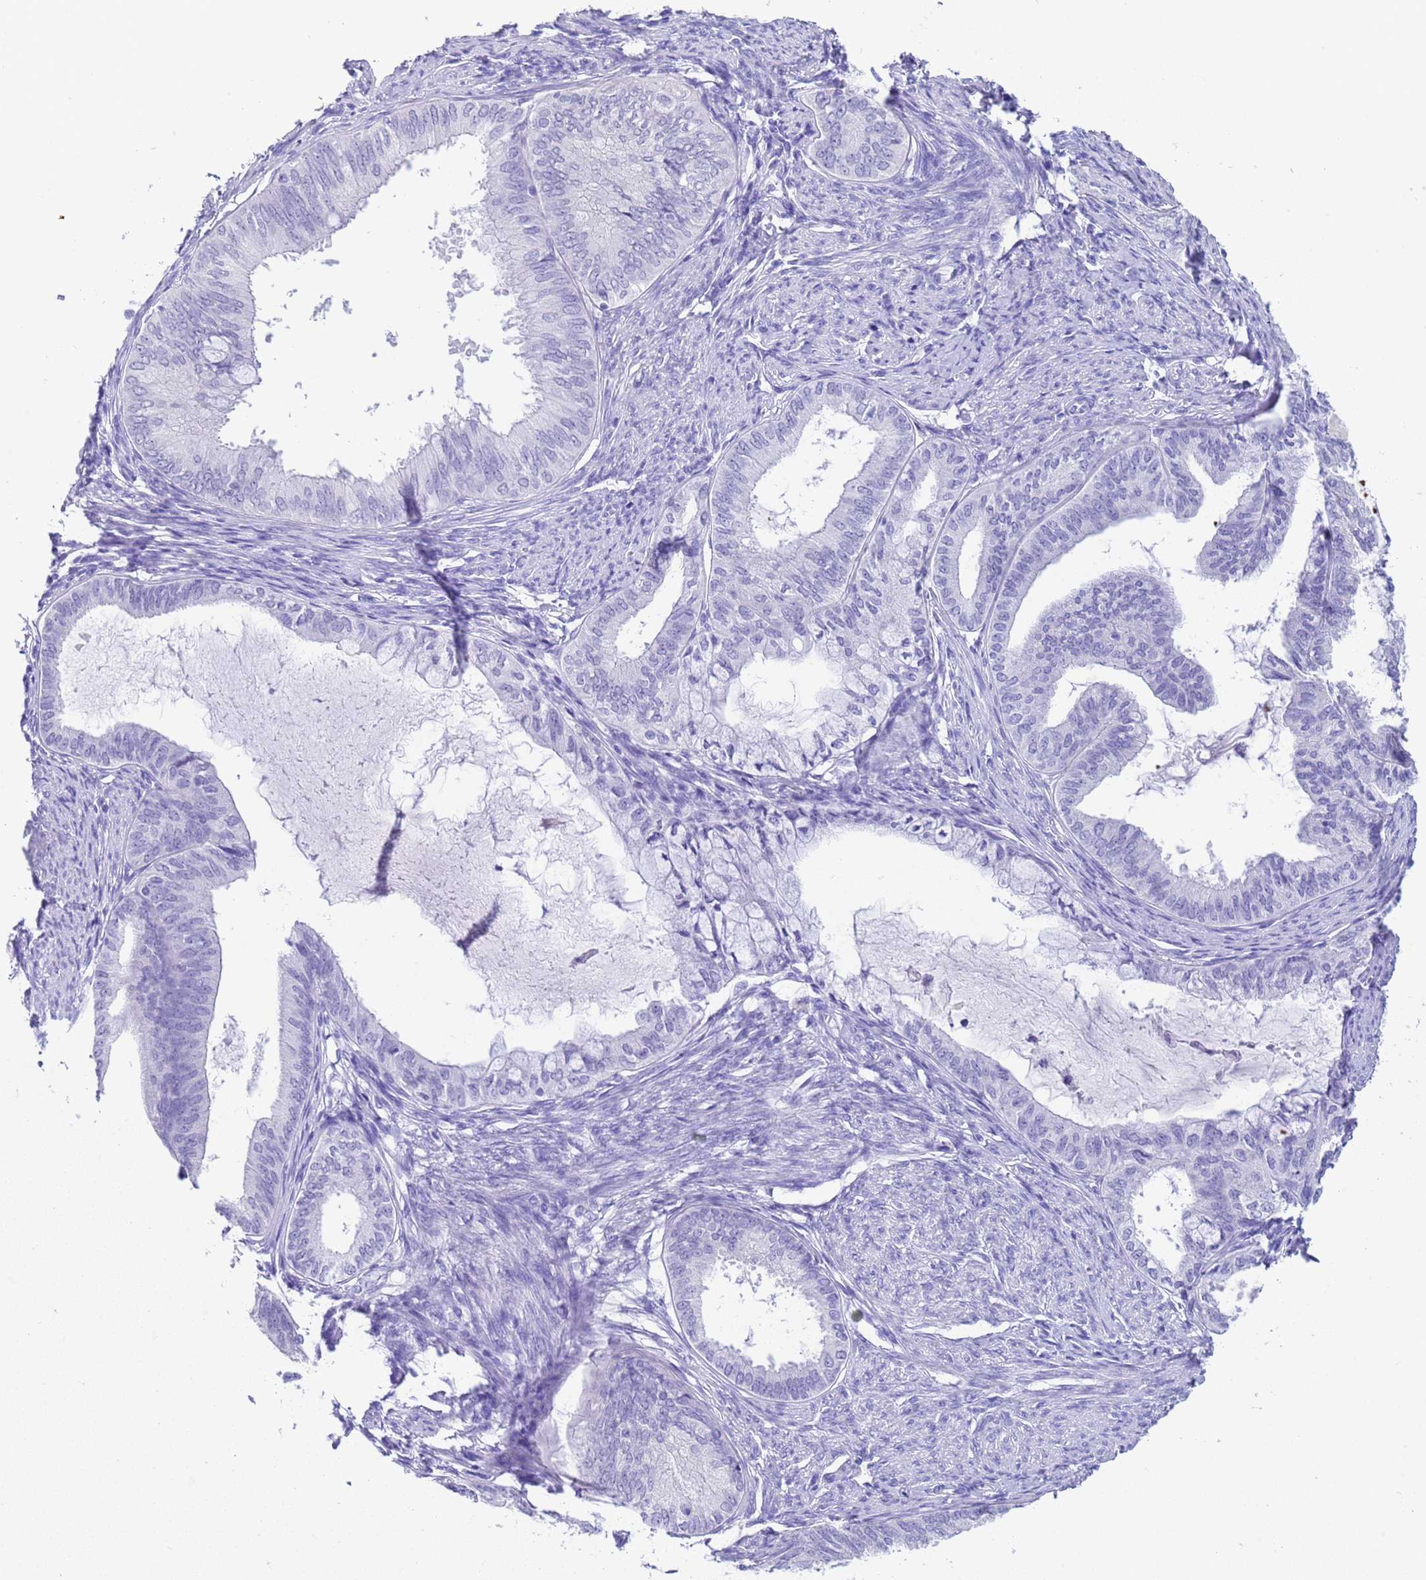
{"staining": {"intensity": "negative", "quantity": "none", "location": "none"}, "tissue": "endometrial cancer", "cell_type": "Tumor cells", "image_type": "cancer", "snomed": [{"axis": "morphology", "description": "Adenocarcinoma, NOS"}, {"axis": "topography", "description": "Endometrium"}], "caption": "Tumor cells are negative for brown protein staining in endometrial cancer (adenocarcinoma).", "gene": "CKM", "patient": {"sex": "female", "age": 86}}